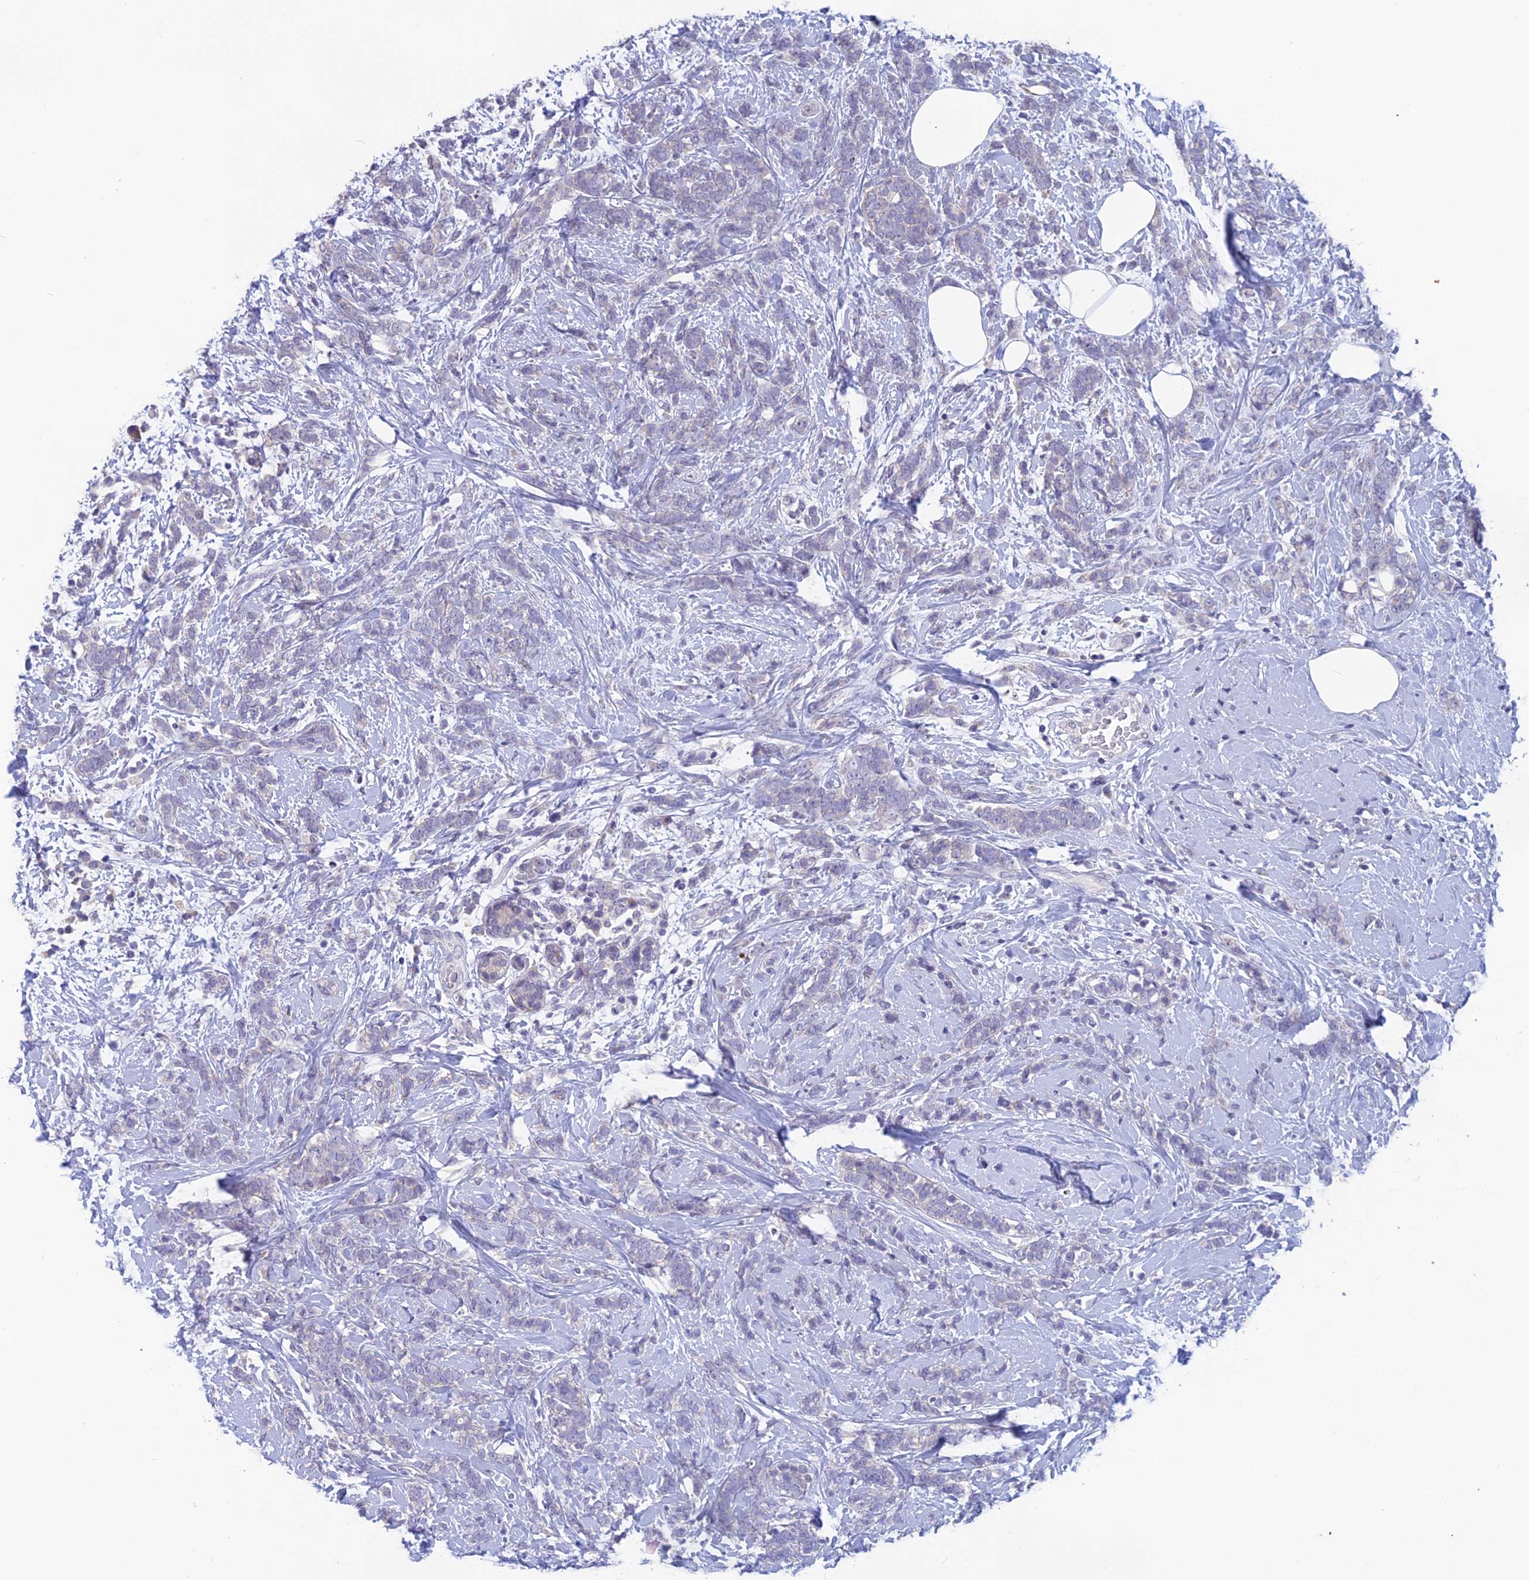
{"staining": {"intensity": "negative", "quantity": "none", "location": "none"}, "tissue": "breast cancer", "cell_type": "Tumor cells", "image_type": "cancer", "snomed": [{"axis": "morphology", "description": "Lobular carcinoma"}, {"axis": "topography", "description": "Breast"}], "caption": "An immunohistochemistry photomicrograph of breast cancer is shown. There is no staining in tumor cells of breast cancer.", "gene": "TMEM134", "patient": {"sex": "female", "age": 58}}